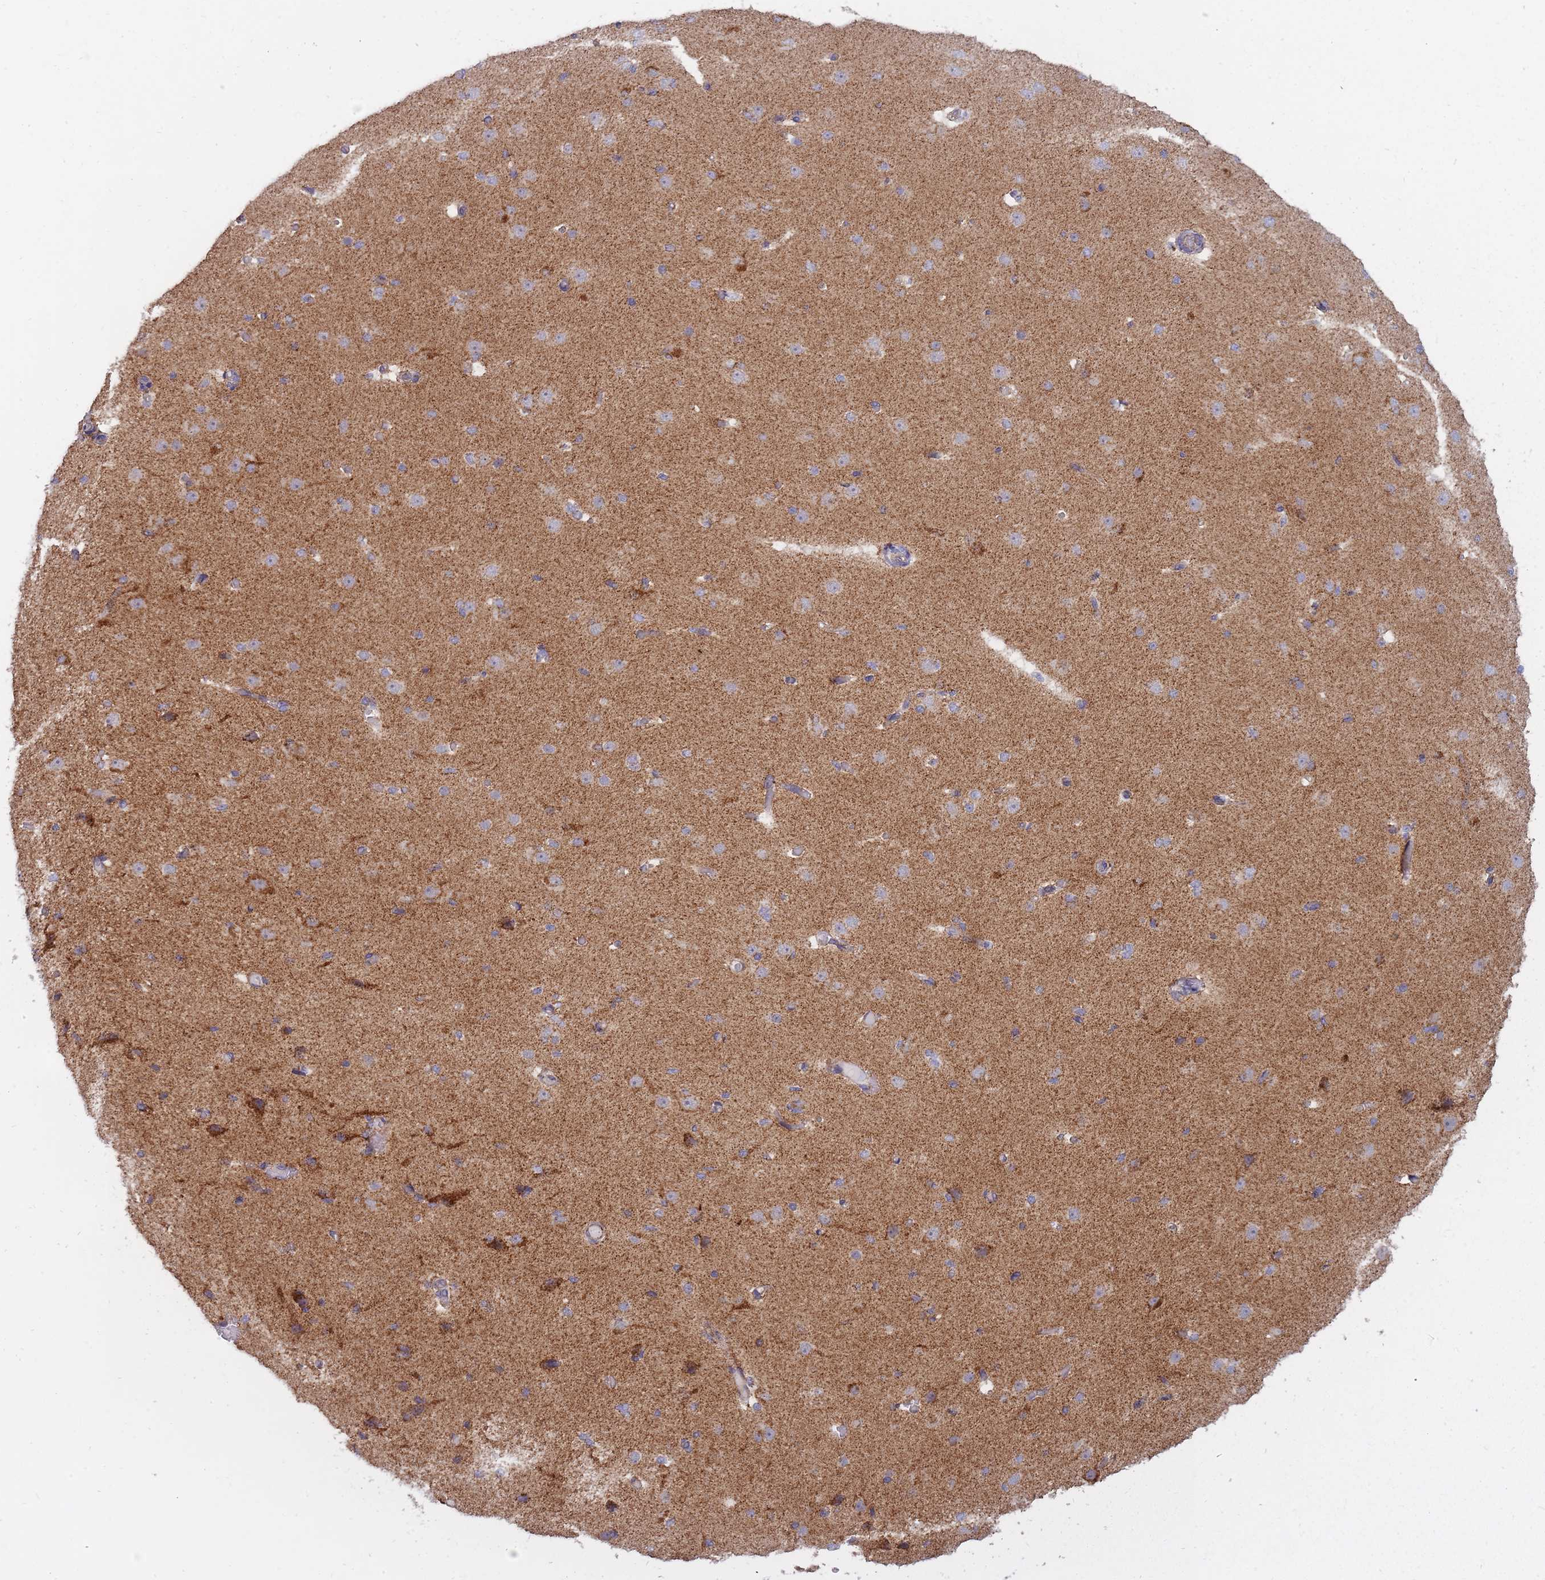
{"staining": {"intensity": "weak", "quantity": "25%-75%", "location": "cytoplasmic/membranous"}, "tissue": "cerebral cortex", "cell_type": "Endothelial cells", "image_type": "normal", "snomed": [{"axis": "morphology", "description": "Normal tissue, NOS"}, {"axis": "morphology", "description": "Inflammation, NOS"}, {"axis": "topography", "description": "Cerebral cortex"}], "caption": "This micrograph shows unremarkable cerebral cortex stained with IHC to label a protein in brown. The cytoplasmic/membranous of endothelial cells show weak positivity for the protein. Nuclei are counter-stained blue.", "gene": "ALKBH4", "patient": {"sex": "male", "age": 6}}